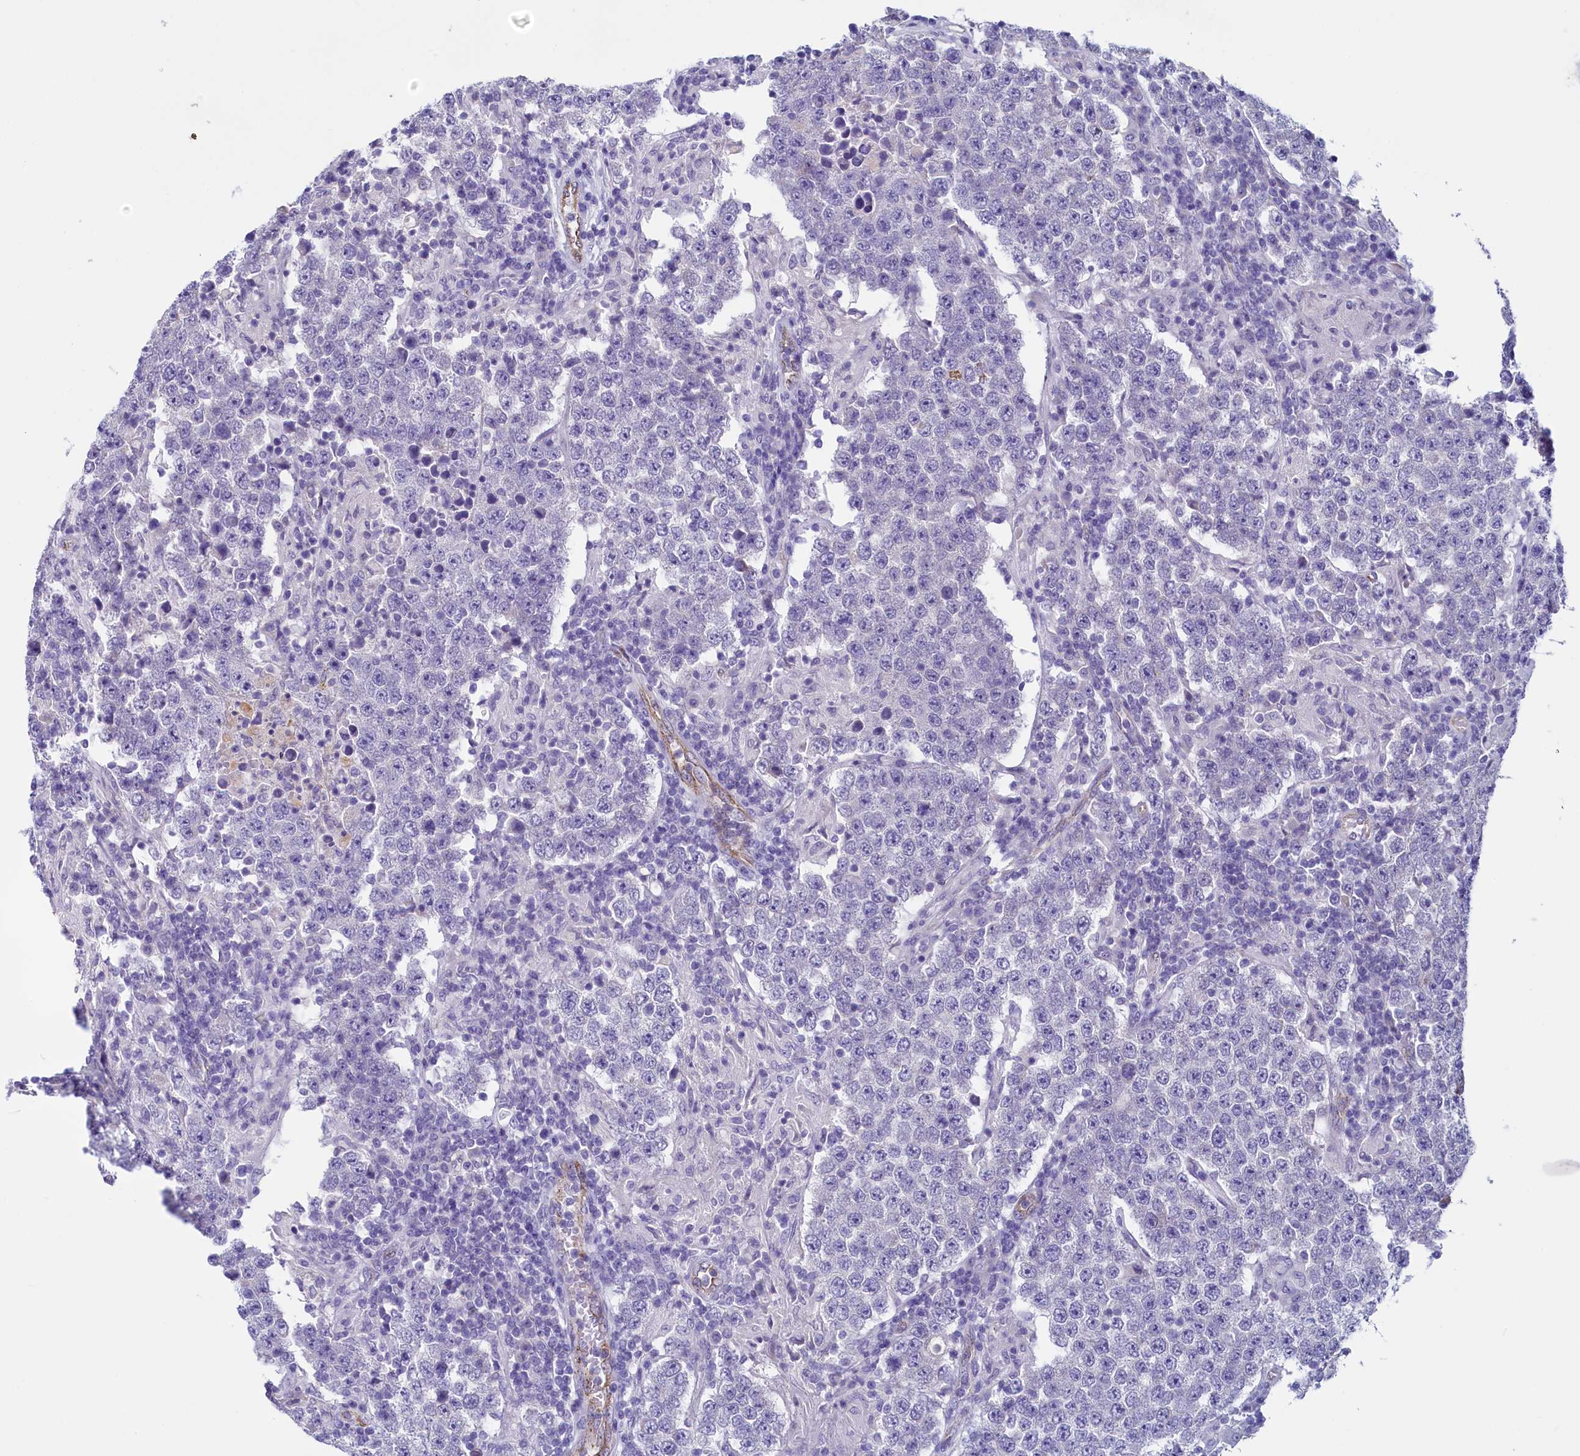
{"staining": {"intensity": "negative", "quantity": "none", "location": "none"}, "tissue": "testis cancer", "cell_type": "Tumor cells", "image_type": "cancer", "snomed": [{"axis": "morphology", "description": "Normal tissue, NOS"}, {"axis": "morphology", "description": "Urothelial carcinoma, High grade"}, {"axis": "morphology", "description": "Seminoma, NOS"}, {"axis": "morphology", "description": "Carcinoma, Embryonal, NOS"}, {"axis": "topography", "description": "Urinary bladder"}, {"axis": "topography", "description": "Testis"}], "caption": "Image shows no protein staining in tumor cells of testis embryonal carcinoma tissue.", "gene": "INSC", "patient": {"sex": "male", "age": 41}}